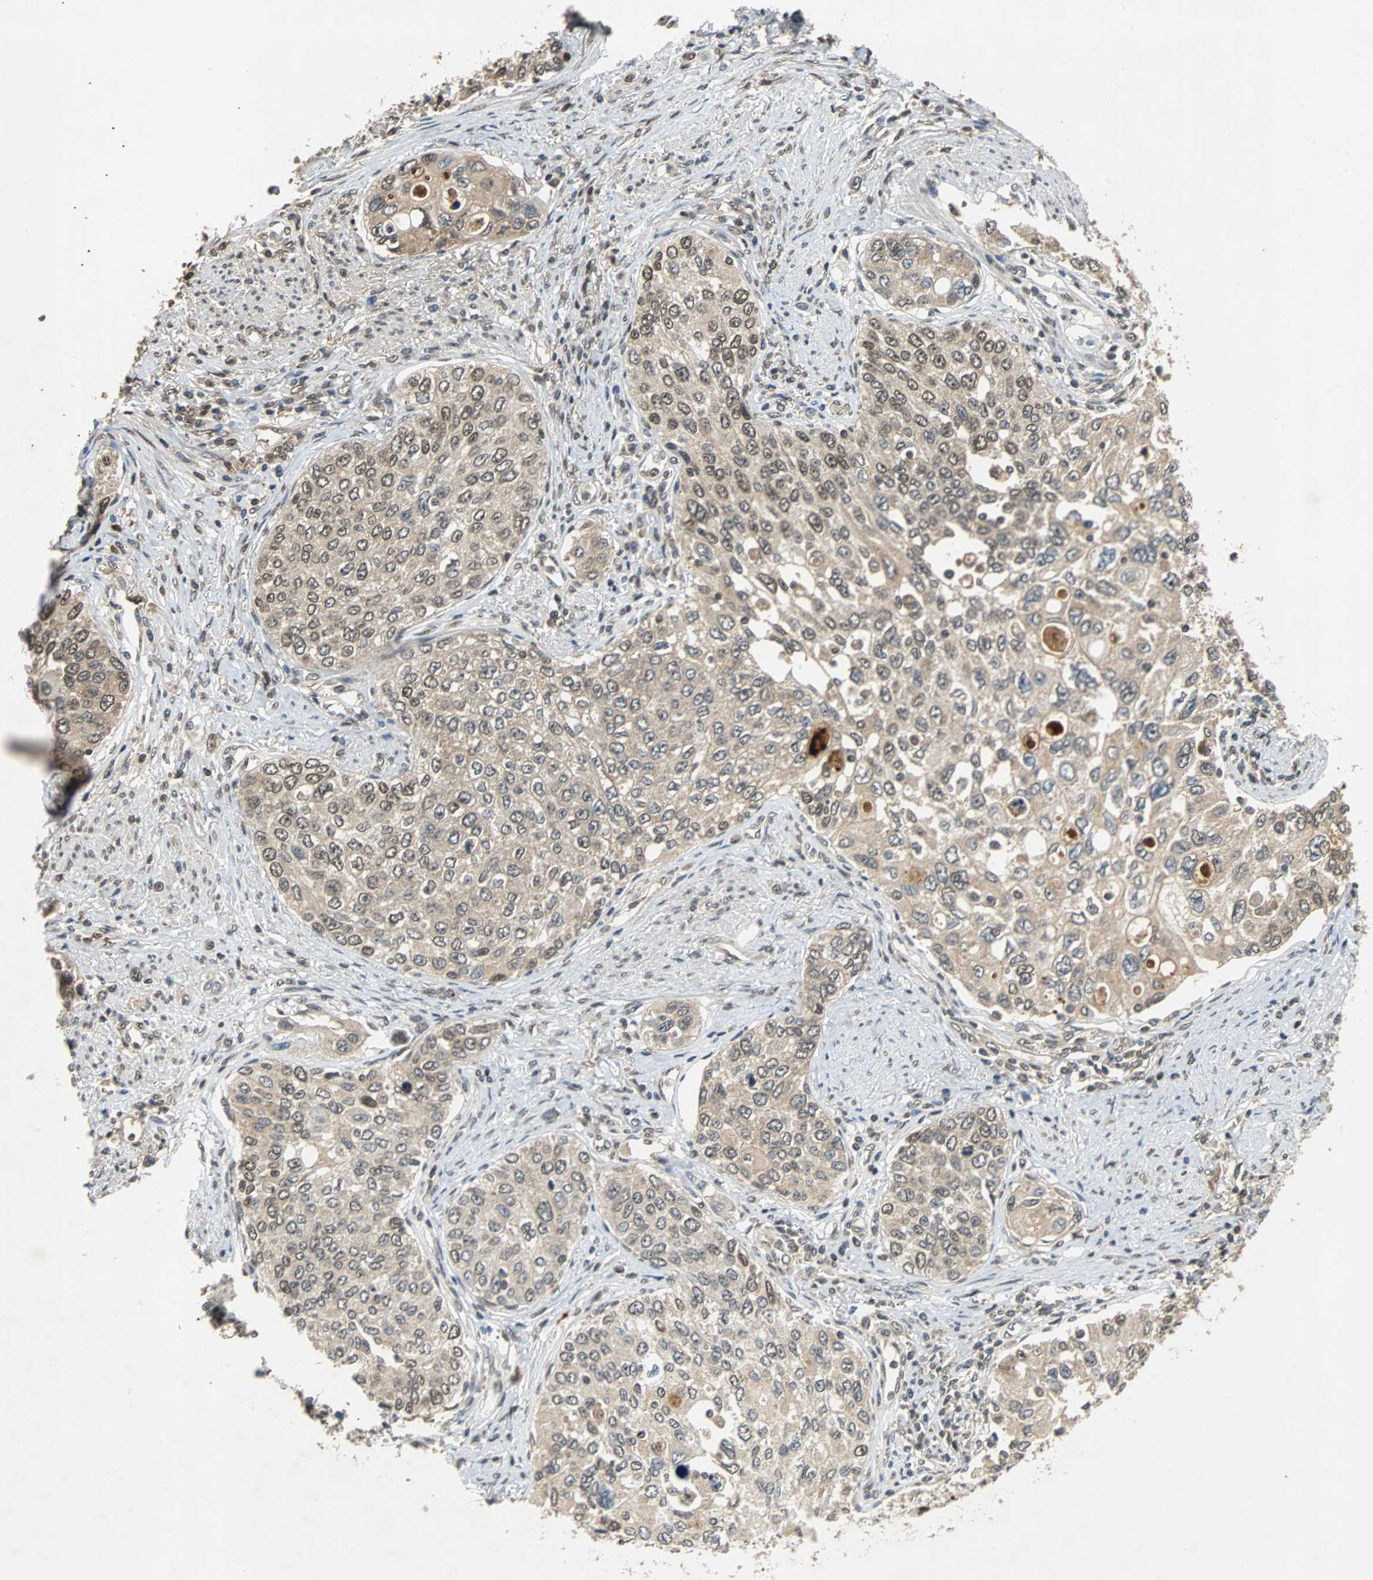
{"staining": {"intensity": "weak", "quantity": ">75%", "location": "cytoplasmic/membranous,nuclear"}, "tissue": "urothelial cancer", "cell_type": "Tumor cells", "image_type": "cancer", "snomed": [{"axis": "morphology", "description": "Urothelial carcinoma, High grade"}, {"axis": "topography", "description": "Urinary bladder"}], "caption": "Immunohistochemical staining of urothelial carcinoma (high-grade) shows low levels of weak cytoplasmic/membranous and nuclear protein positivity in about >75% of tumor cells.", "gene": "PHC1", "patient": {"sex": "female", "age": 56}}